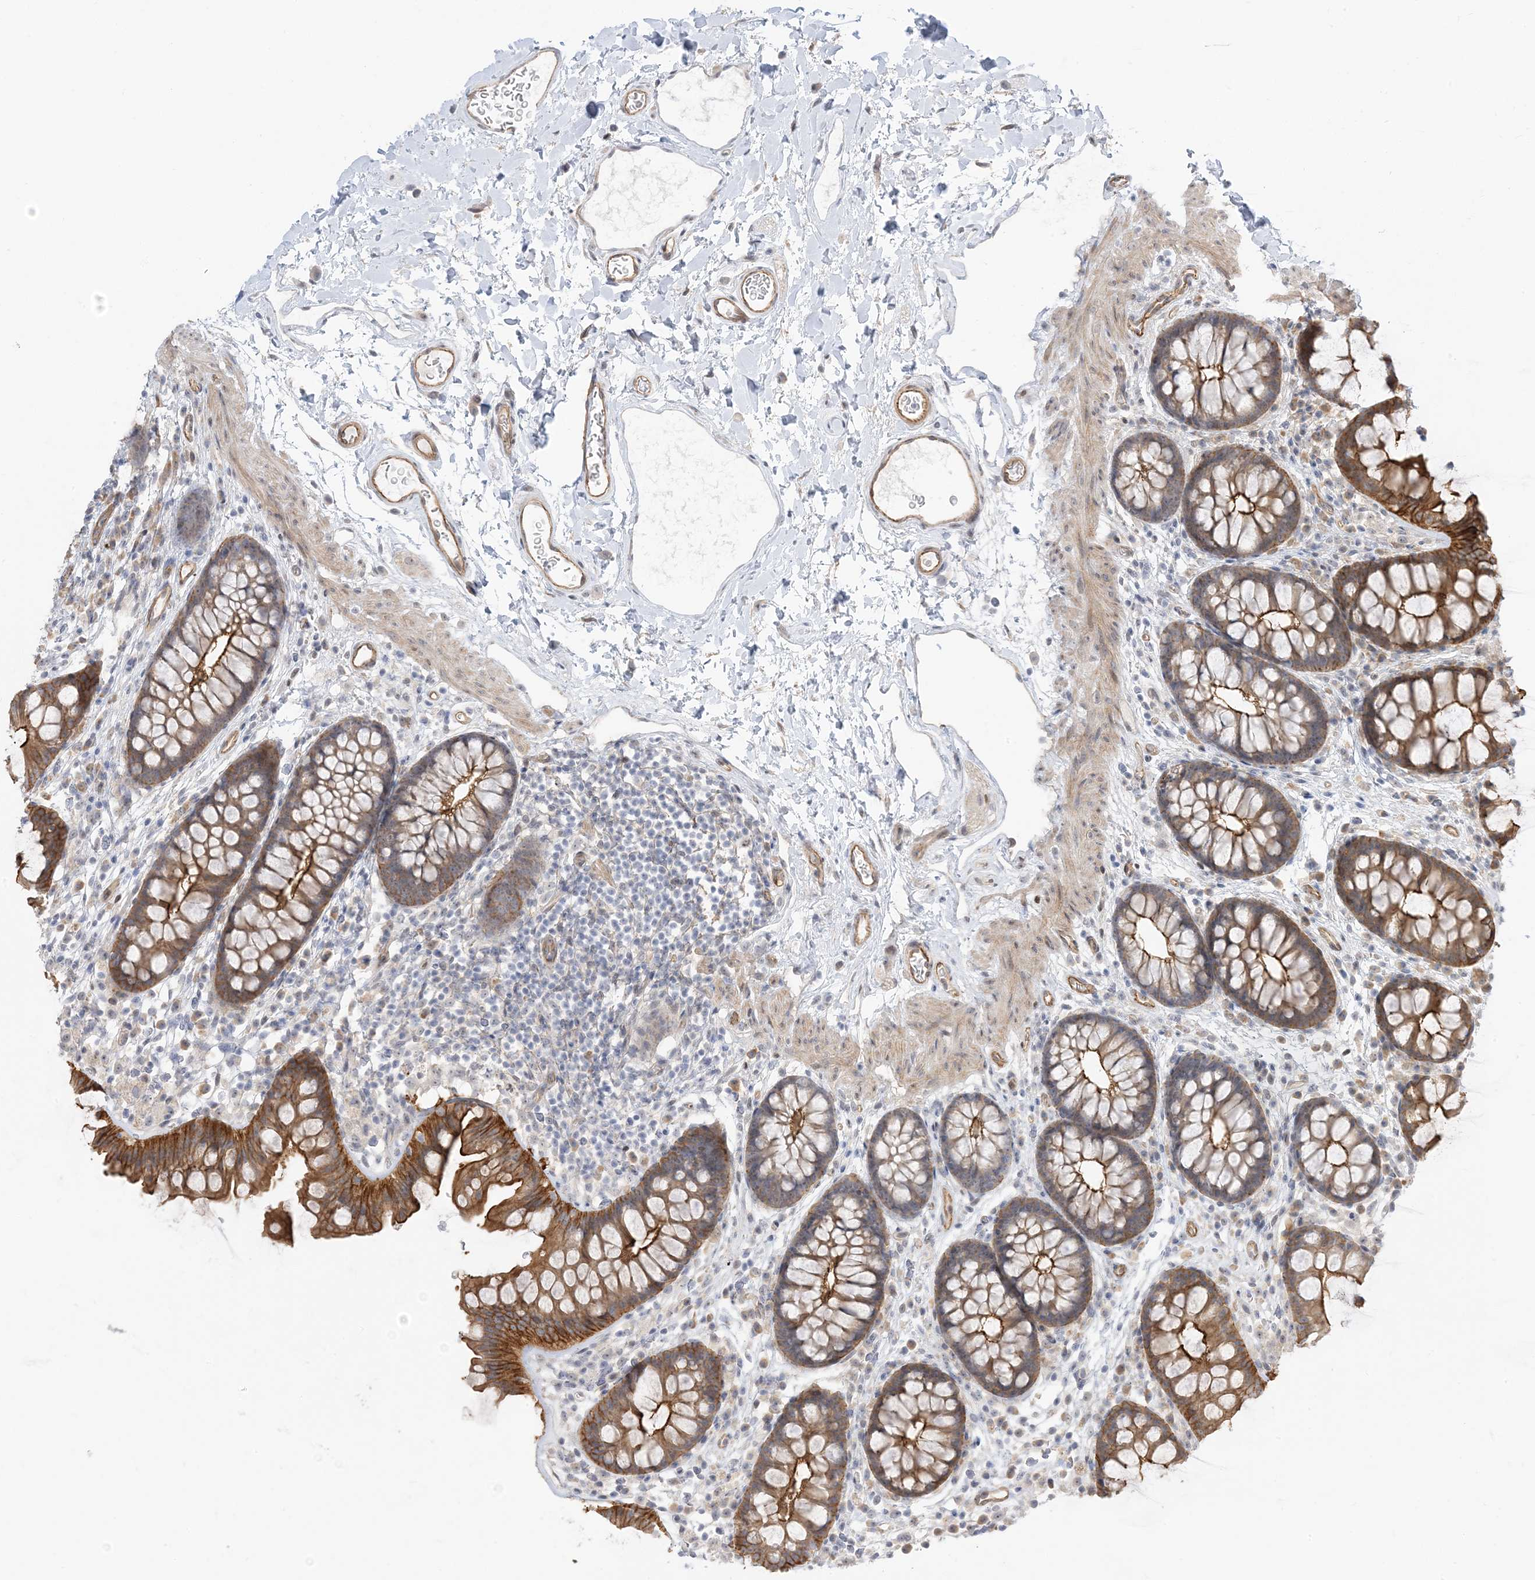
{"staining": {"intensity": "moderate", "quantity": "25%-75%", "location": "cytoplasmic/membranous"}, "tissue": "colon", "cell_type": "Endothelial cells", "image_type": "normal", "snomed": [{"axis": "morphology", "description": "Normal tissue, NOS"}, {"axis": "topography", "description": "Colon"}], "caption": "Brown immunohistochemical staining in normal human colon demonstrates moderate cytoplasmic/membranous staining in approximately 25%-75% of endothelial cells.", "gene": "IL36B", "patient": {"sex": "female", "age": 62}}